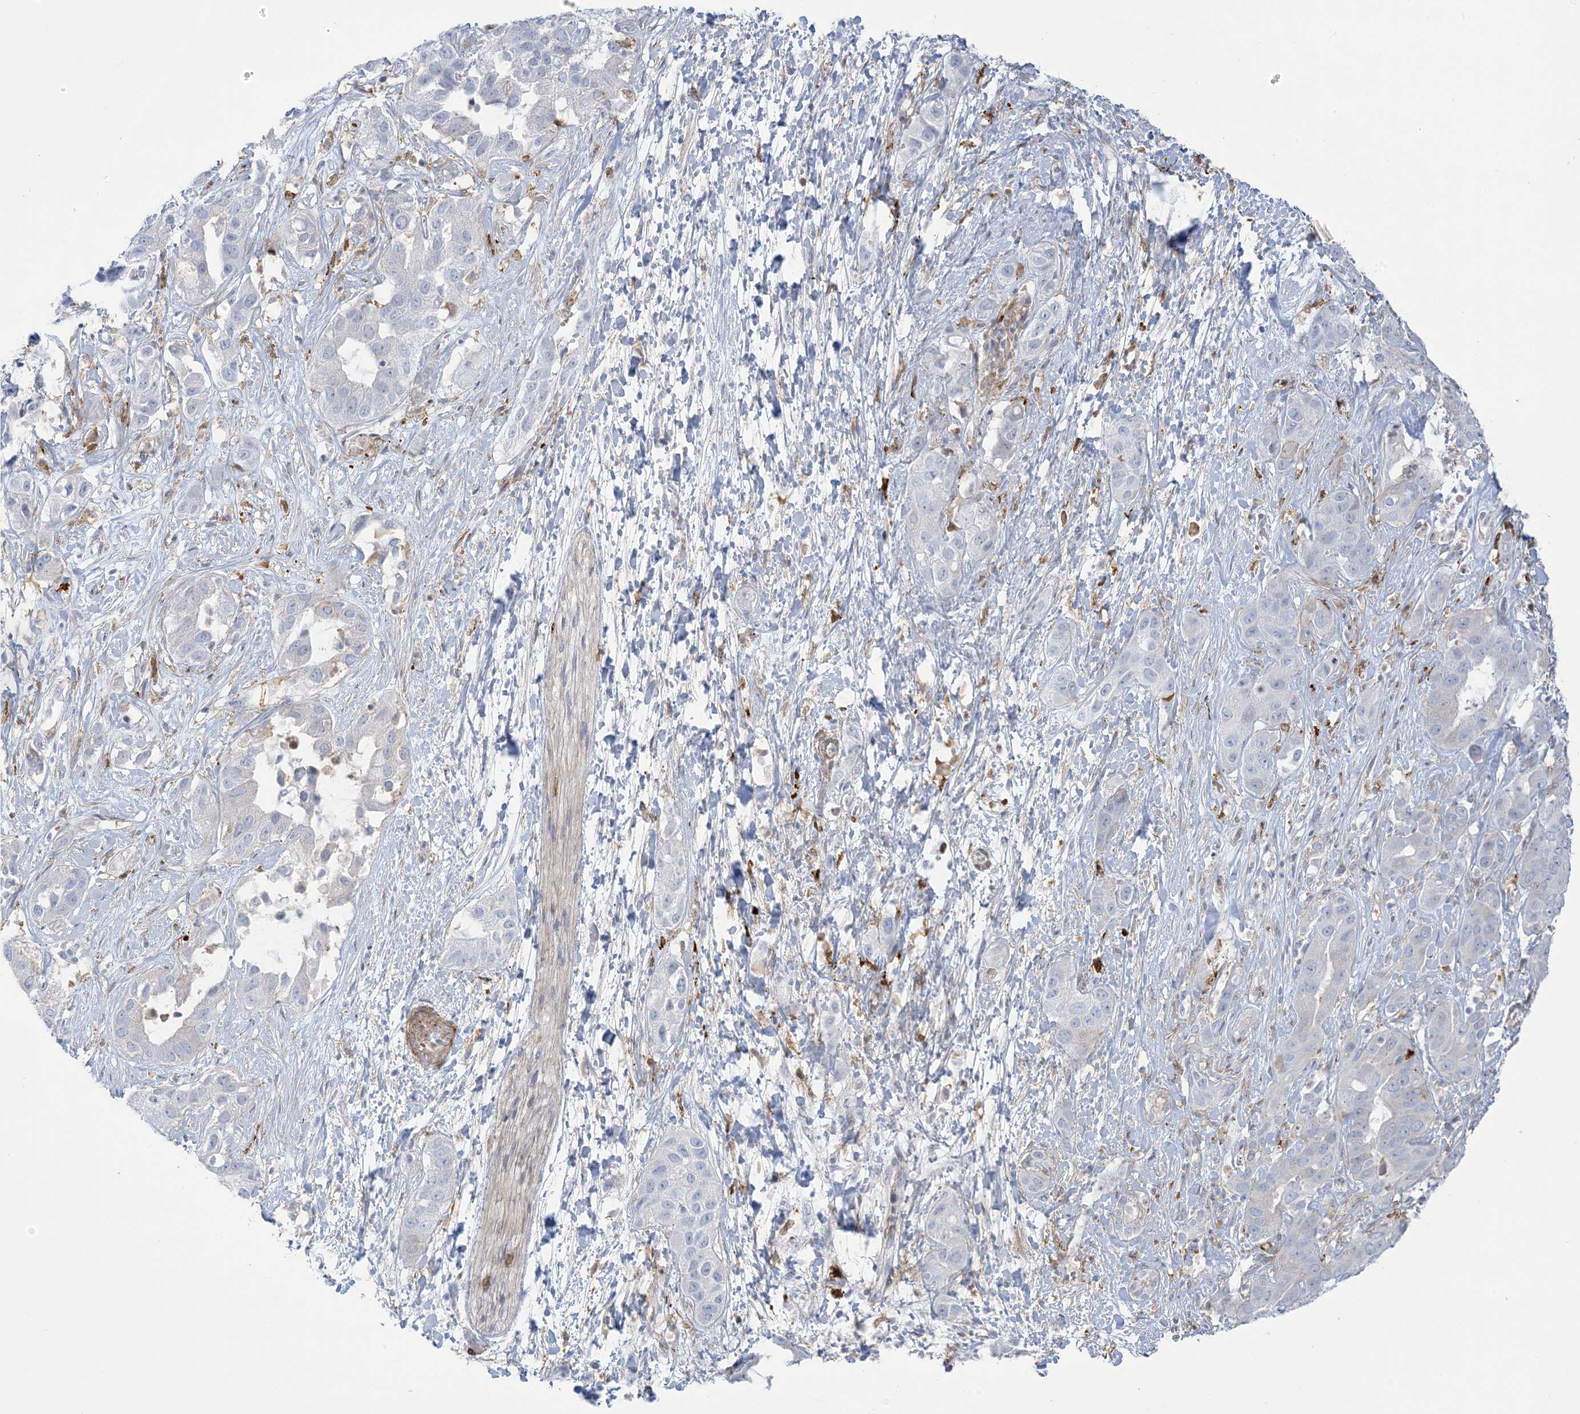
{"staining": {"intensity": "negative", "quantity": "none", "location": "none"}, "tissue": "liver cancer", "cell_type": "Tumor cells", "image_type": "cancer", "snomed": [{"axis": "morphology", "description": "Cholangiocarcinoma"}, {"axis": "topography", "description": "Liver"}], "caption": "The immunohistochemistry micrograph has no significant staining in tumor cells of liver cancer (cholangiocarcinoma) tissue. (DAB (3,3'-diaminobenzidine) IHC visualized using brightfield microscopy, high magnification).", "gene": "ICMT", "patient": {"sex": "female", "age": 52}}